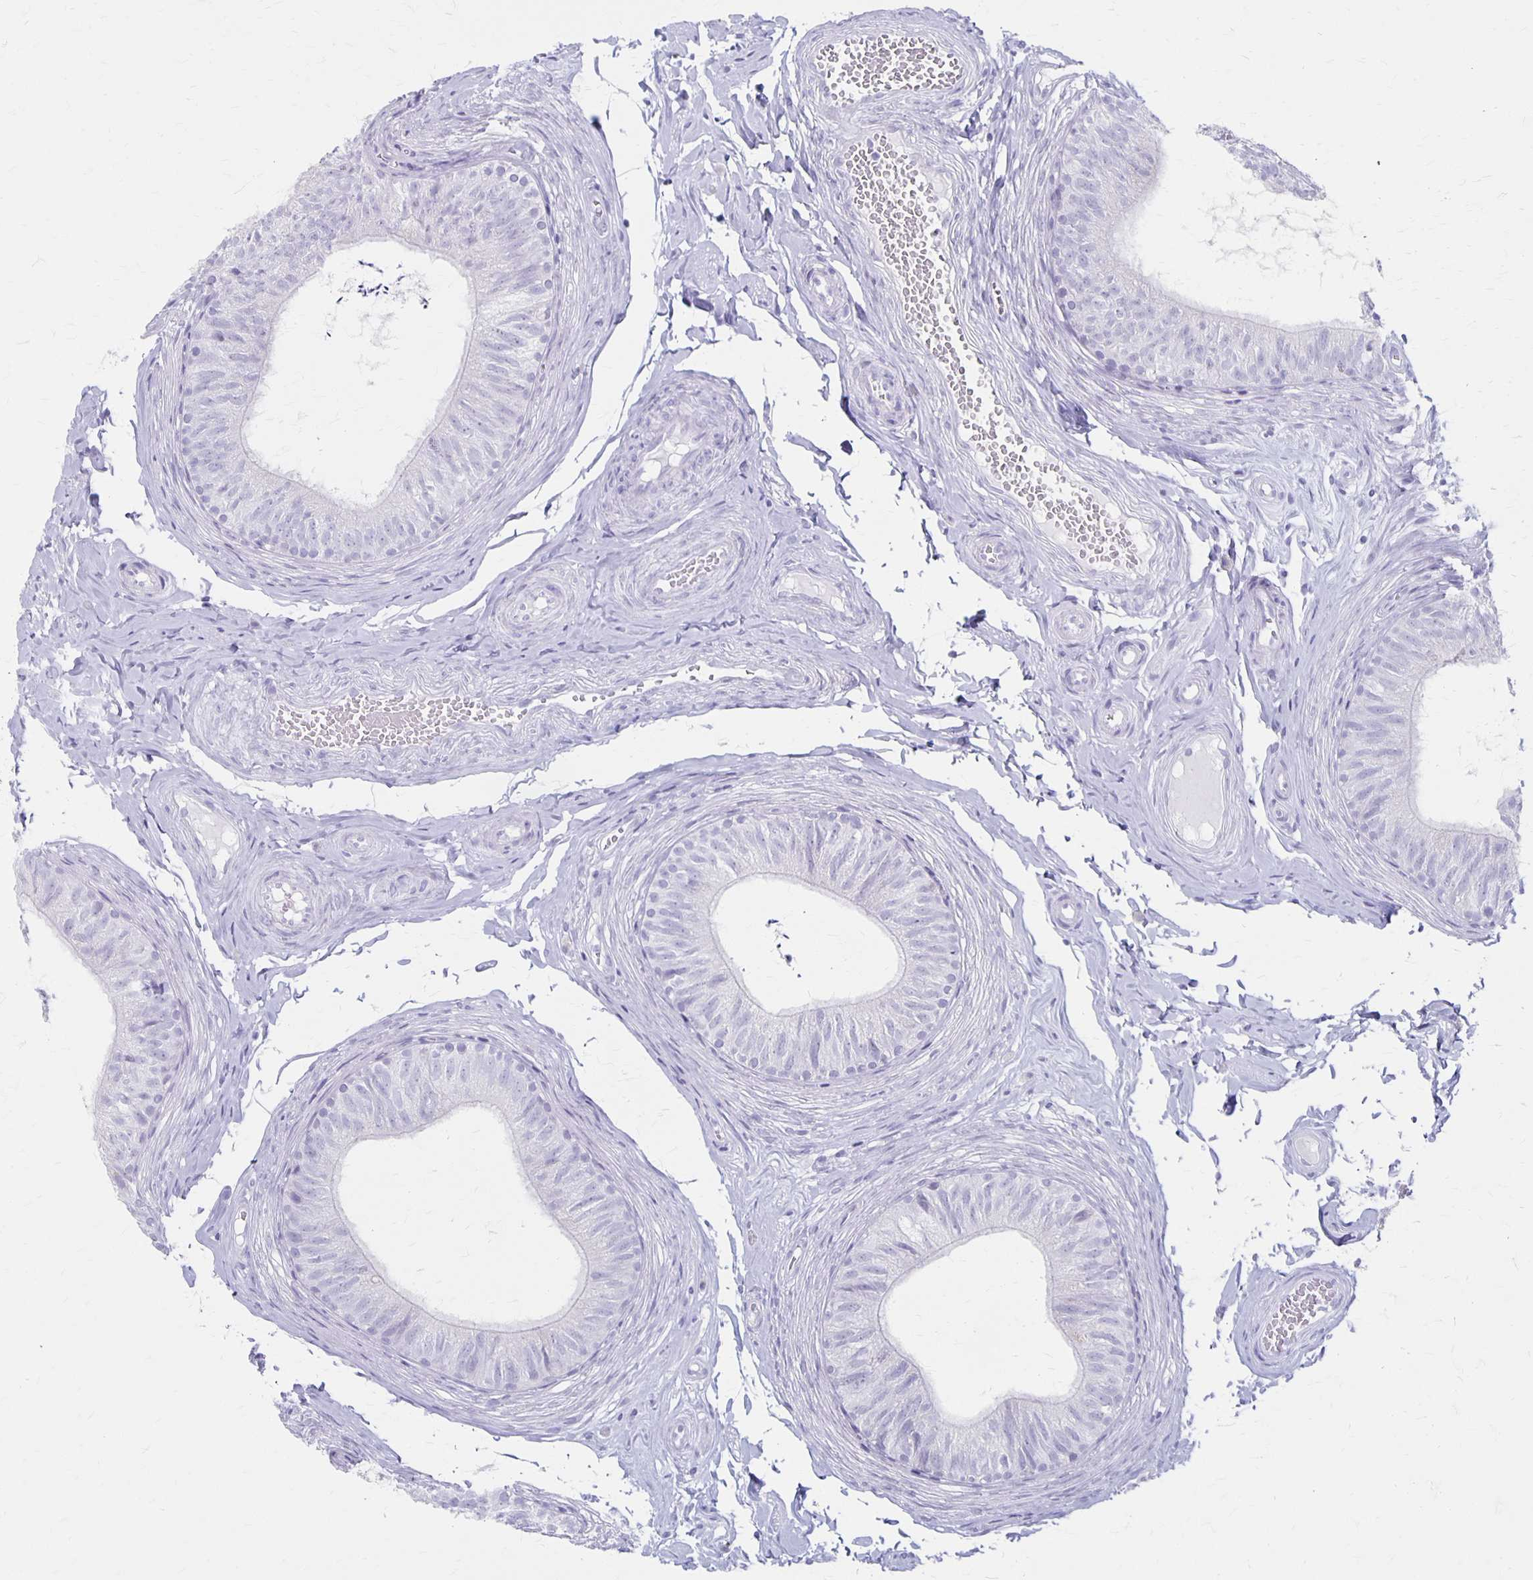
{"staining": {"intensity": "negative", "quantity": "none", "location": "none"}, "tissue": "epididymis", "cell_type": "Glandular cells", "image_type": "normal", "snomed": [{"axis": "morphology", "description": "Normal tissue, NOS"}, {"axis": "topography", "description": "Epididymis, spermatic cord, NOS"}, {"axis": "topography", "description": "Epididymis"}, {"axis": "topography", "description": "Peripheral nerve tissue"}], "caption": "This is an IHC histopathology image of unremarkable human epididymis. There is no expression in glandular cells.", "gene": "MAGEC2", "patient": {"sex": "male", "age": 29}}